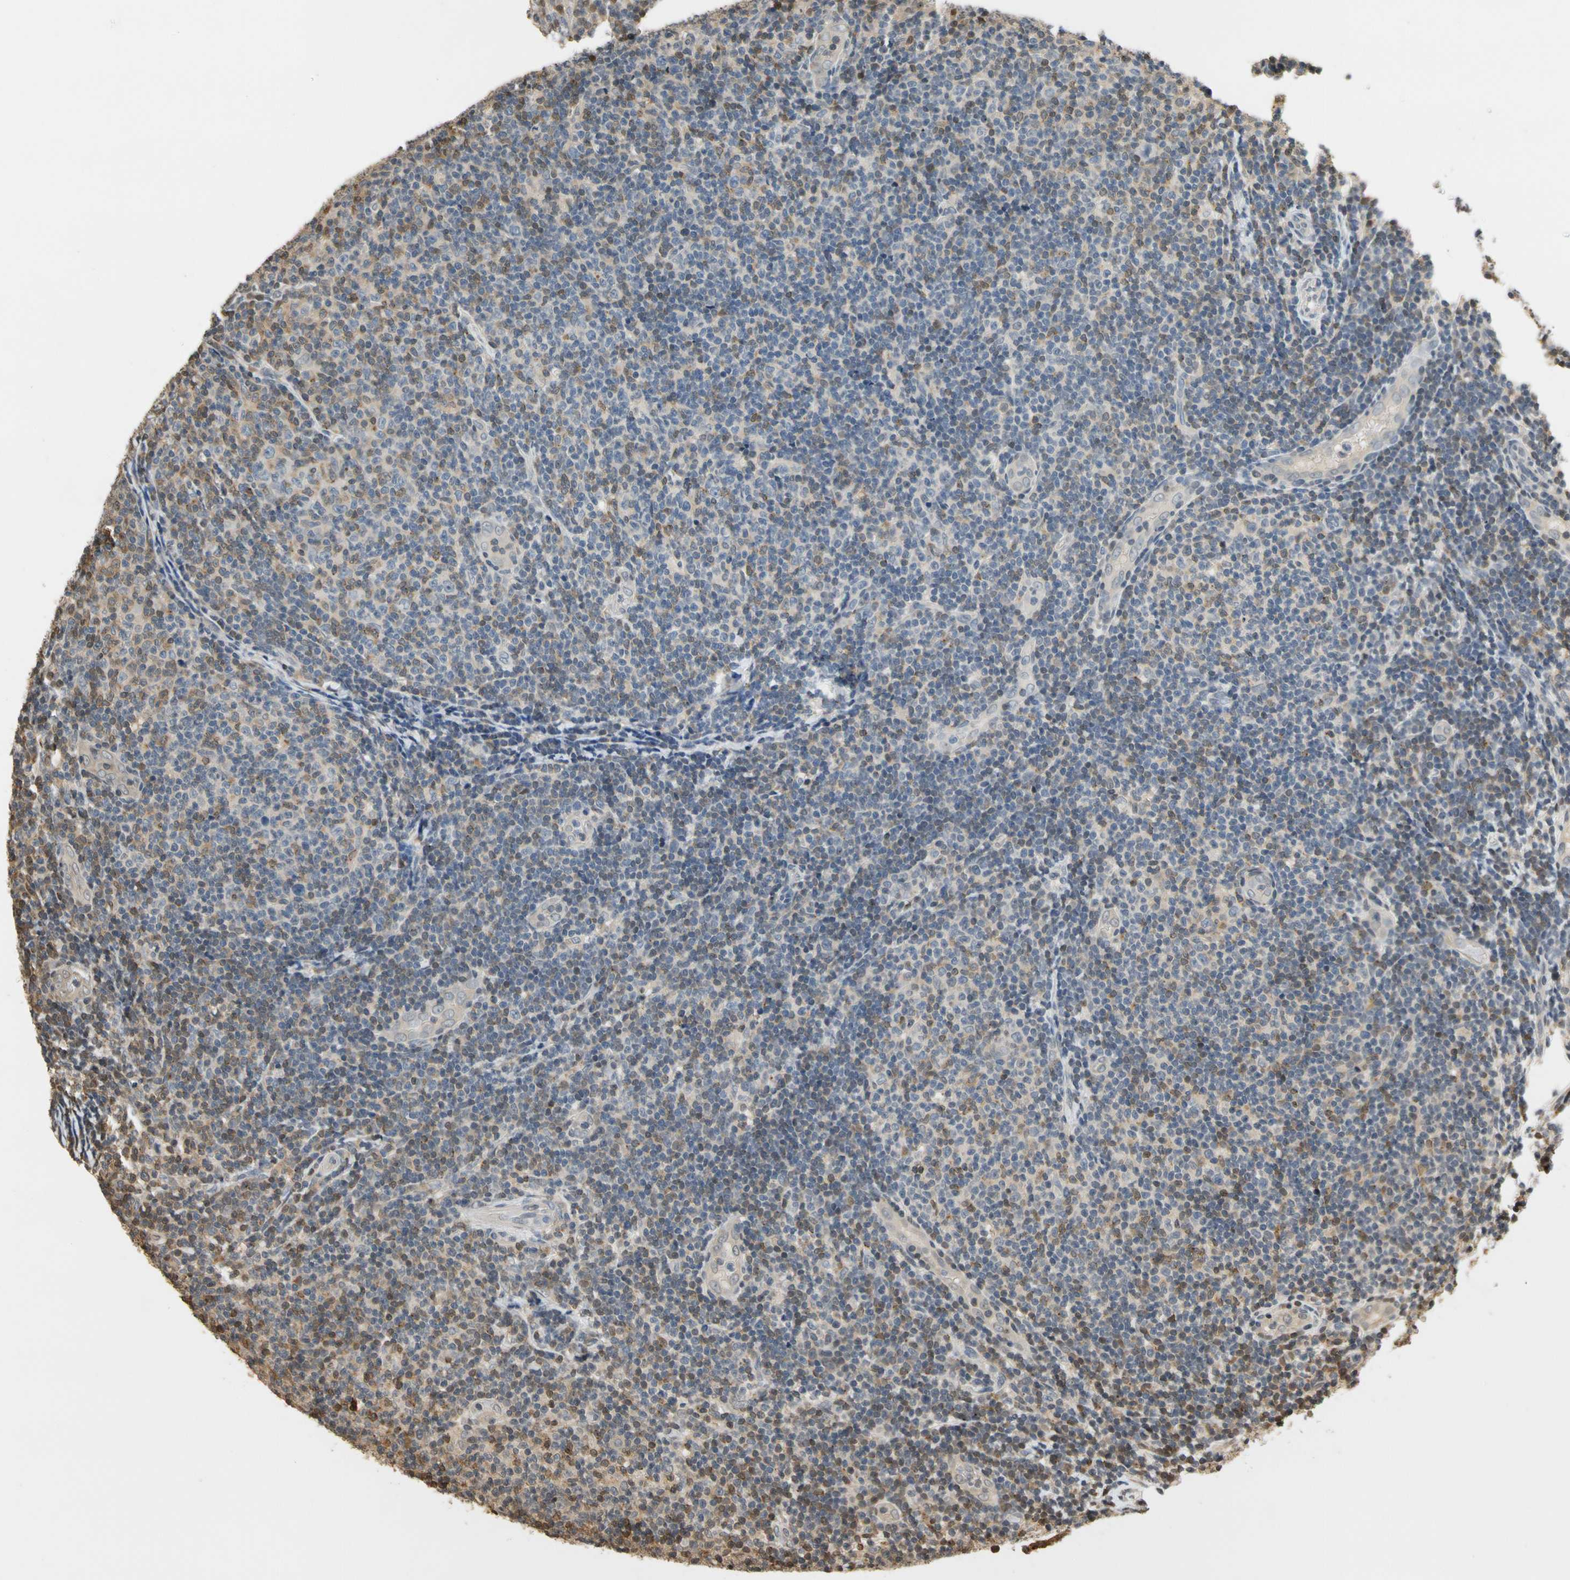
{"staining": {"intensity": "weak", "quantity": ">75%", "location": "cytoplasmic/membranous"}, "tissue": "lymphoma", "cell_type": "Tumor cells", "image_type": "cancer", "snomed": [{"axis": "morphology", "description": "Malignant lymphoma, non-Hodgkin's type, Low grade"}, {"axis": "topography", "description": "Lymph node"}], "caption": "IHC photomicrograph of low-grade malignant lymphoma, non-Hodgkin's type stained for a protein (brown), which exhibits low levels of weak cytoplasmic/membranous staining in about >75% of tumor cells.", "gene": "SOD1", "patient": {"sex": "male", "age": 83}}